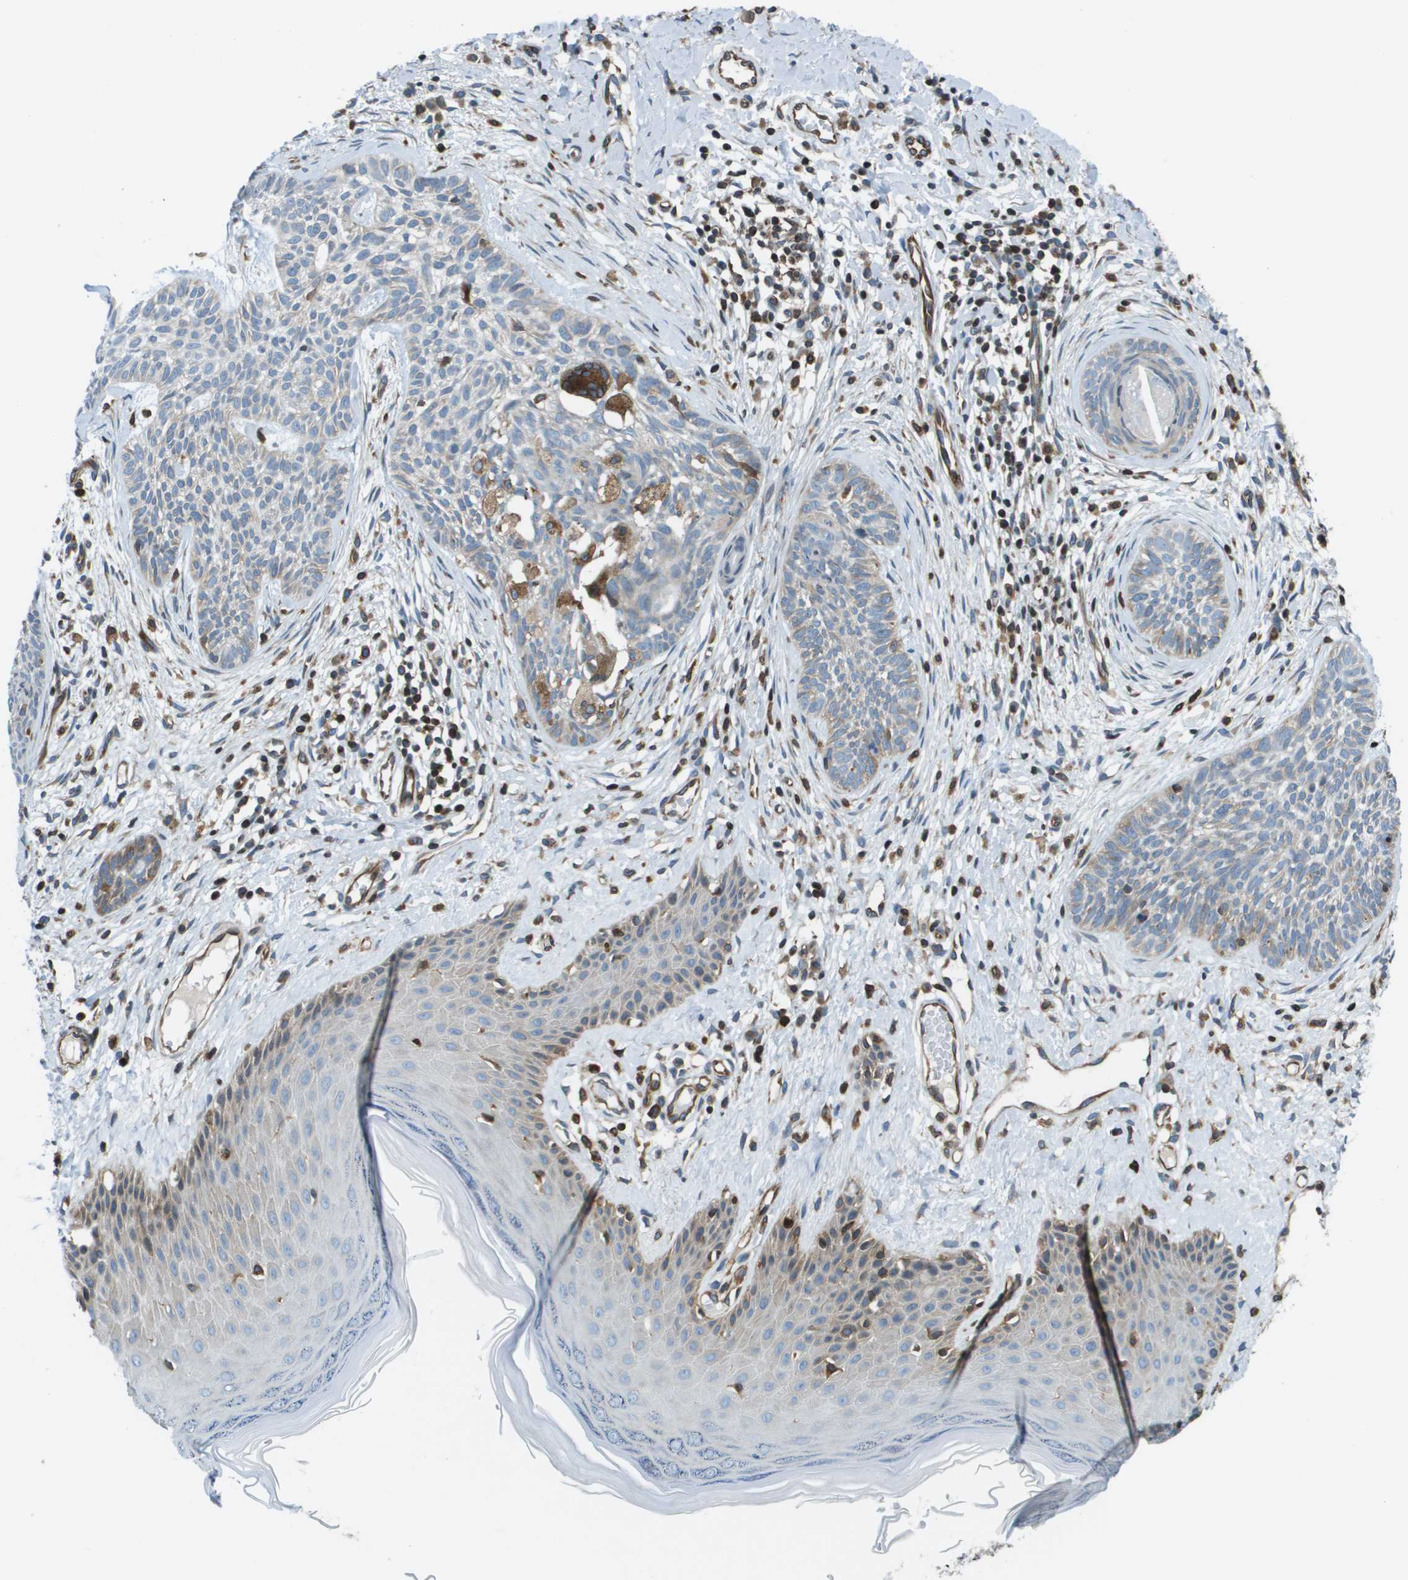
{"staining": {"intensity": "weak", "quantity": "<25%", "location": "cytoplasmic/membranous"}, "tissue": "skin cancer", "cell_type": "Tumor cells", "image_type": "cancer", "snomed": [{"axis": "morphology", "description": "Basal cell carcinoma"}, {"axis": "topography", "description": "Skin"}], "caption": "An image of human skin basal cell carcinoma is negative for staining in tumor cells.", "gene": "ESYT1", "patient": {"sex": "female", "age": 59}}